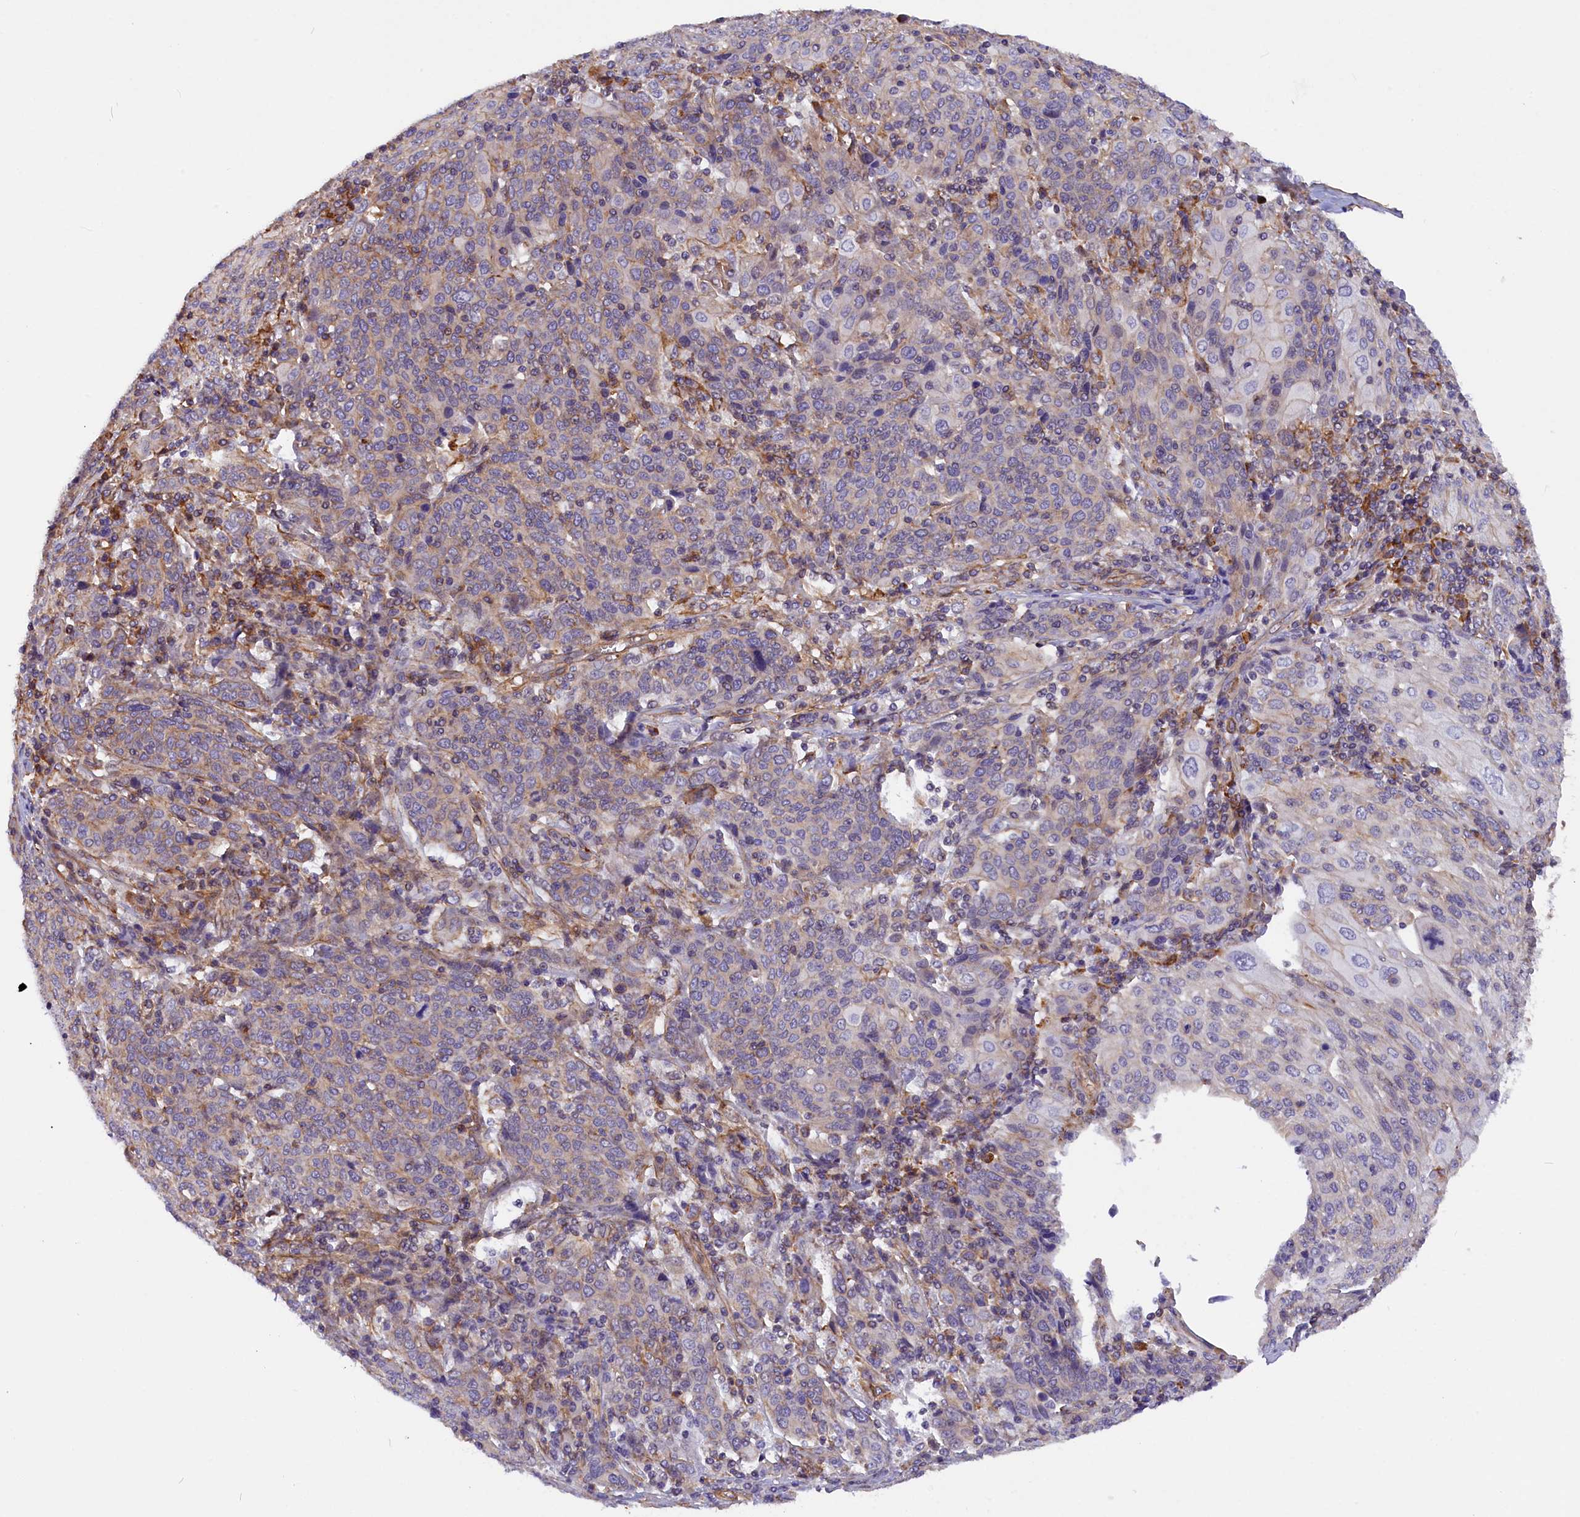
{"staining": {"intensity": "negative", "quantity": "none", "location": "none"}, "tissue": "cervical cancer", "cell_type": "Tumor cells", "image_type": "cancer", "snomed": [{"axis": "morphology", "description": "Squamous cell carcinoma, NOS"}, {"axis": "topography", "description": "Cervix"}], "caption": "Immunohistochemical staining of cervical cancer (squamous cell carcinoma) demonstrates no significant positivity in tumor cells.", "gene": "MED20", "patient": {"sex": "female", "age": 67}}